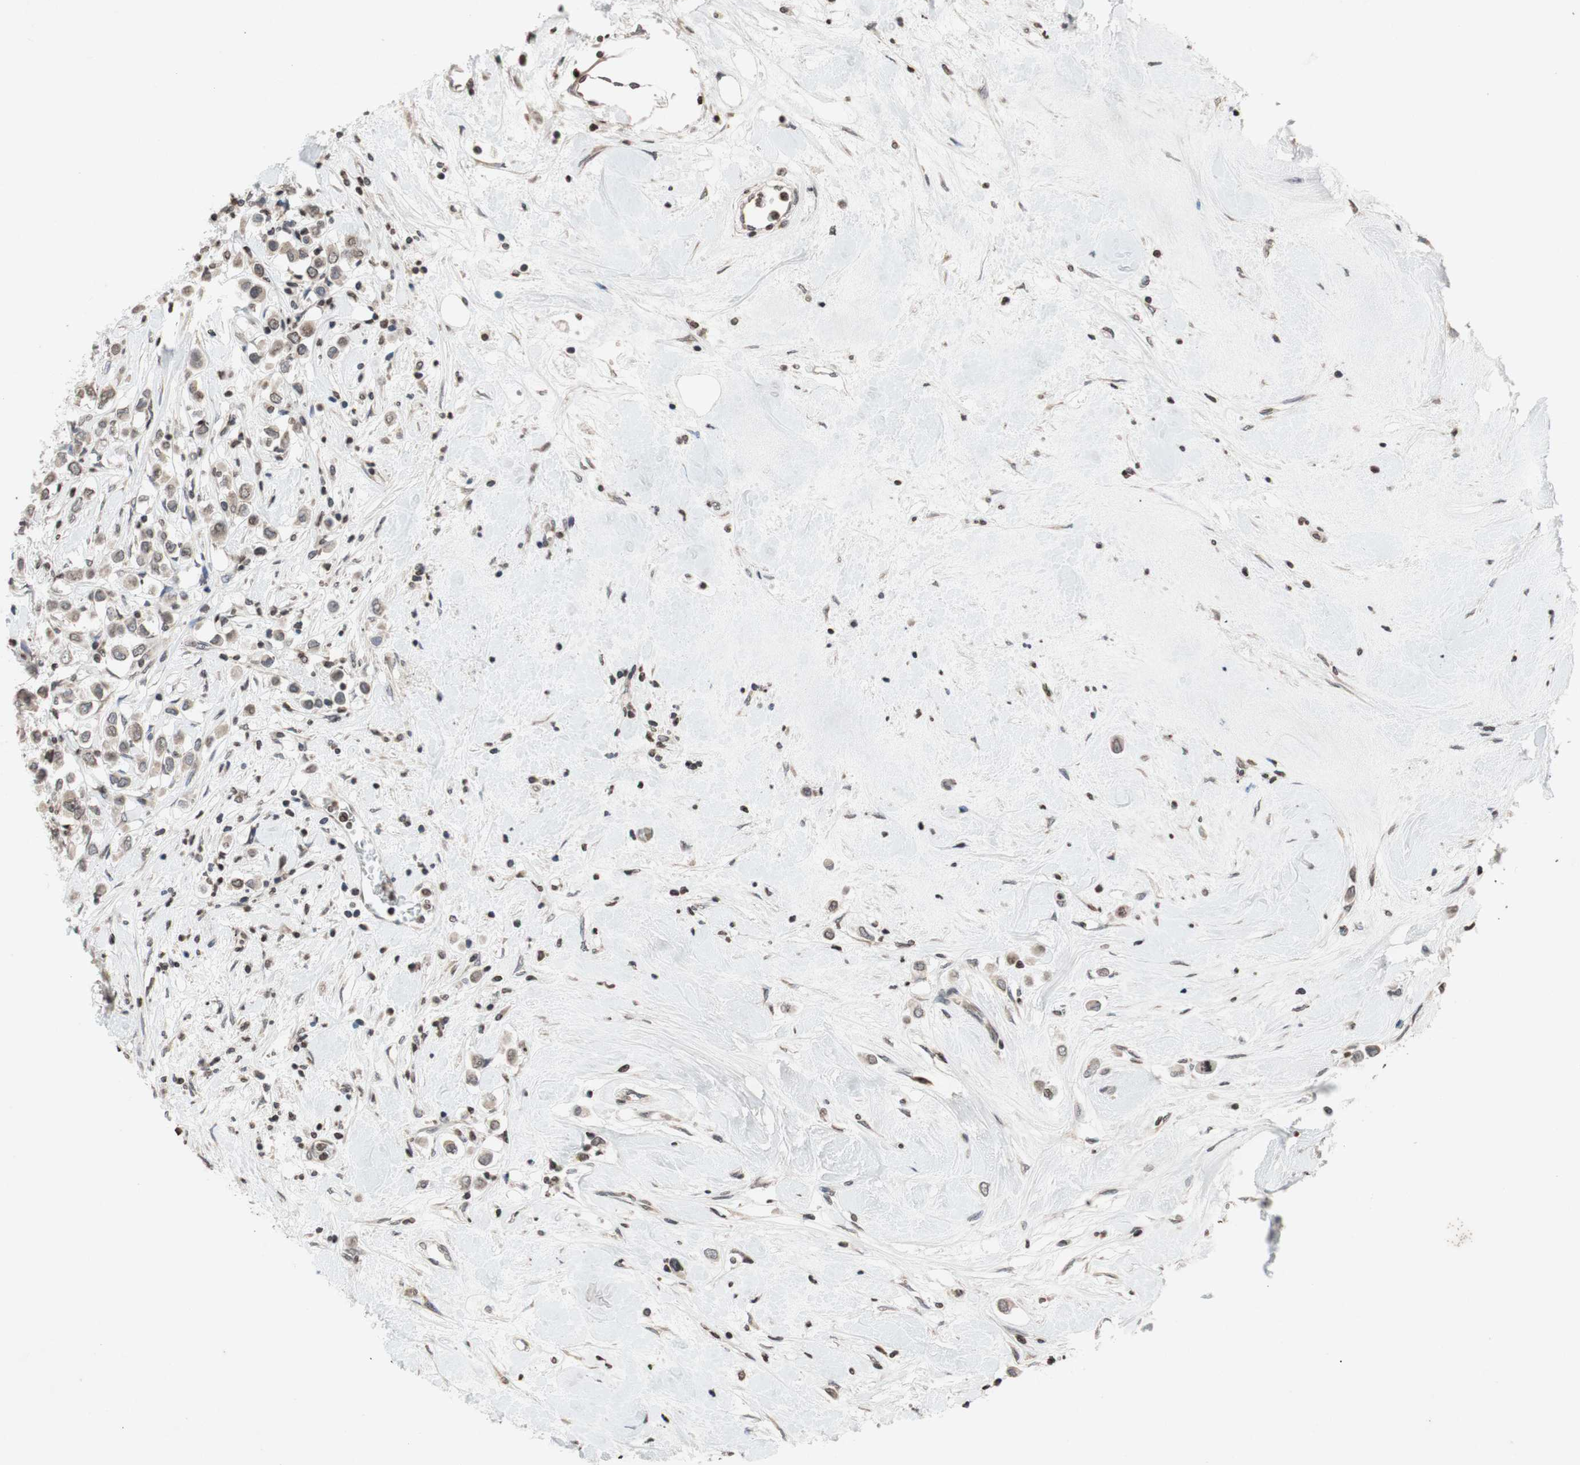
{"staining": {"intensity": "weak", "quantity": "25%-75%", "location": "cytoplasmic/membranous,nuclear"}, "tissue": "breast cancer", "cell_type": "Tumor cells", "image_type": "cancer", "snomed": [{"axis": "morphology", "description": "Duct carcinoma"}, {"axis": "topography", "description": "Breast"}], "caption": "Breast cancer stained with a brown dye reveals weak cytoplasmic/membranous and nuclear positive expression in about 25%-75% of tumor cells.", "gene": "MCM6", "patient": {"sex": "female", "age": 61}}